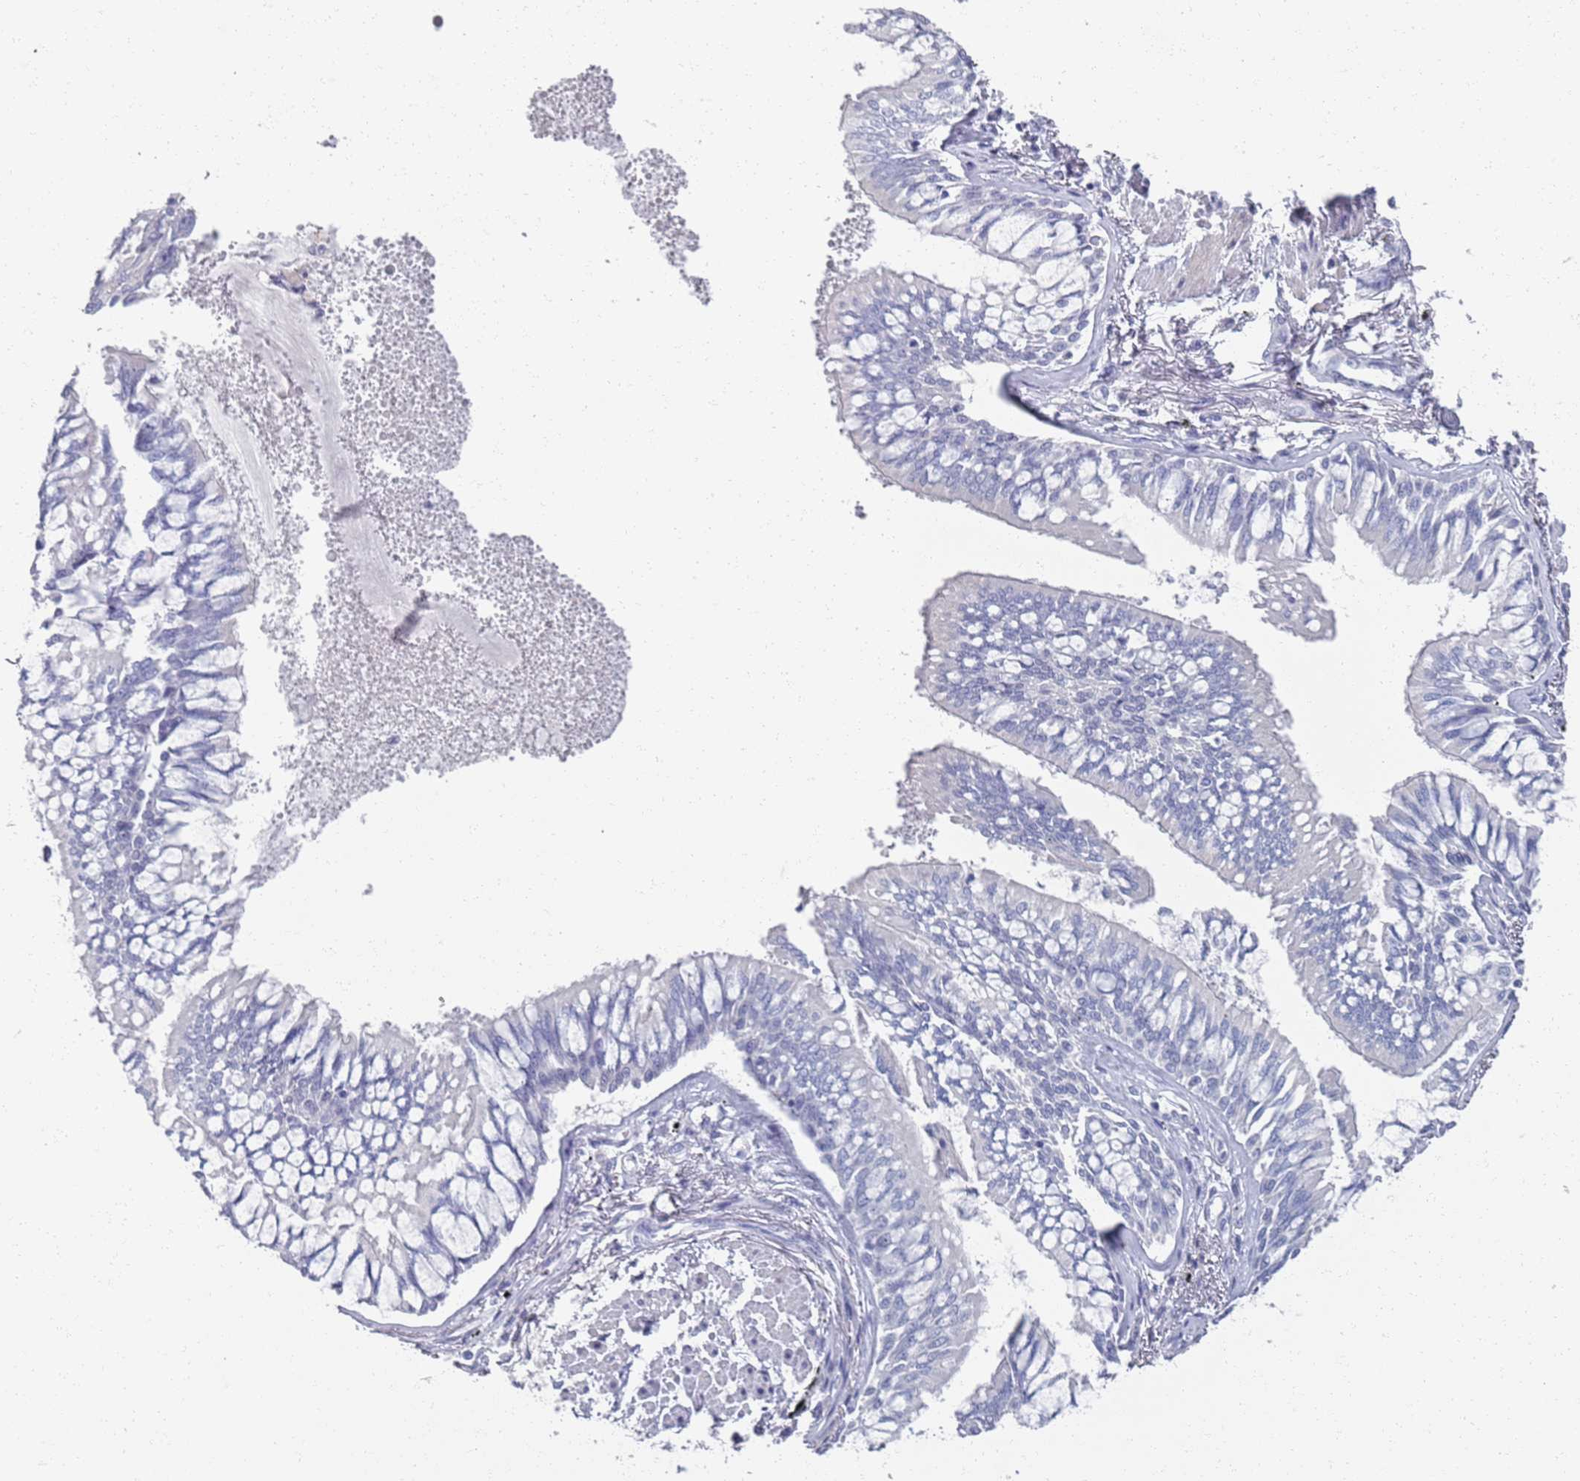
{"staining": {"intensity": "negative", "quantity": "none", "location": "none"}, "tissue": "lung cancer", "cell_type": "Tumor cells", "image_type": "cancer", "snomed": [{"axis": "morphology", "description": "Adenocarcinoma, NOS"}, {"axis": "topography", "description": "Lung"}], "caption": "The immunohistochemistry (IHC) micrograph has no significant staining in tumor cells of lung adenocarcinoma tissue.", "gene": "SAMD1", "patient": {"sex": "male", "age": 67}}